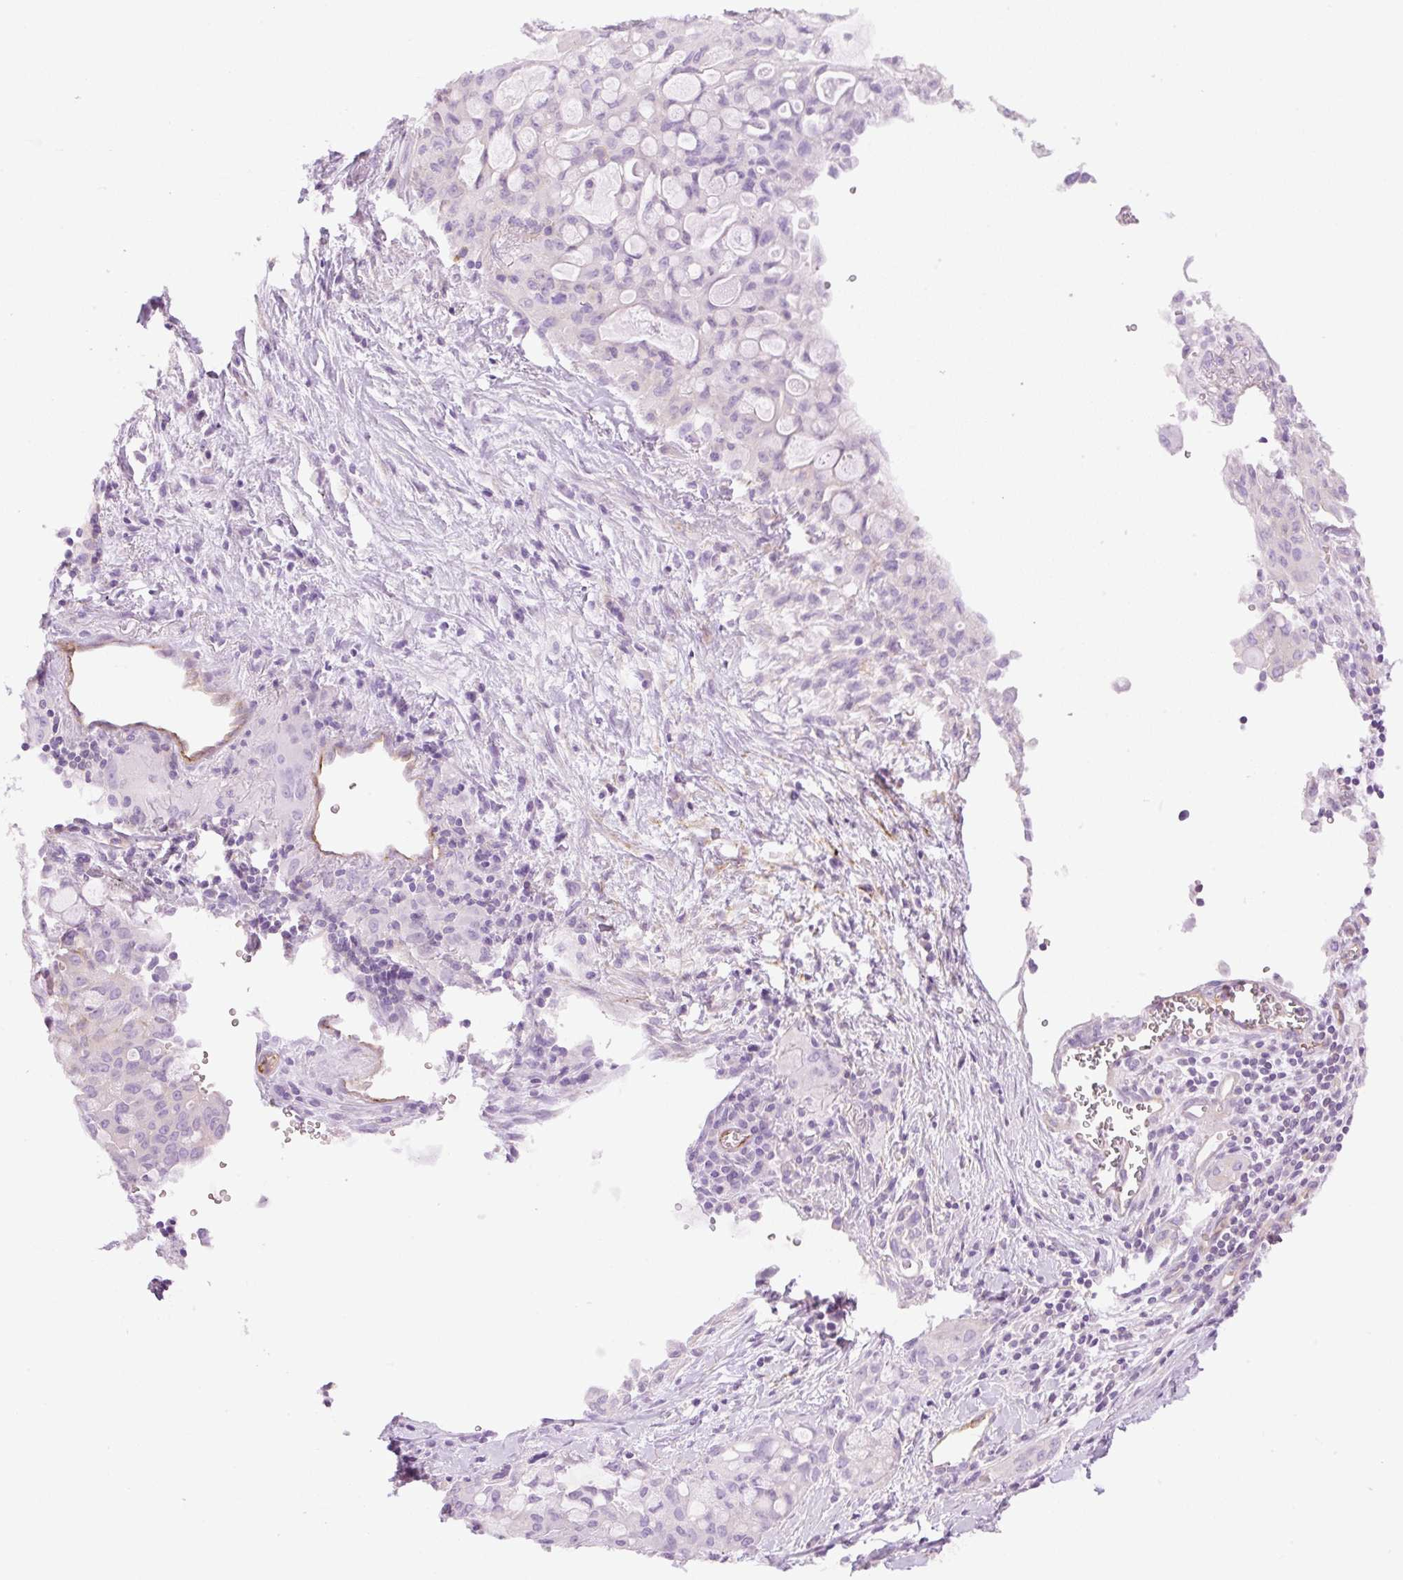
{"staining": {"intensity": "negative", "quantity": "none", "location": "none"}, "tissue": "lung cancer", "cell_type": "Tumor cells", "image_type": "cancer", "snomed": [{"axis": "morphology", "description": "Adenocarcinoma, NOS"}, {"axis": "topography", "description": "Lung"}], "caption": "DAB (3,3'-diaminobenzidine) immunohistochemical staining of lung adenocarcinoma demonstrates no significant staining in tumor cells.", "gene": "EHD3", "patient": {"sex": "female", "age": 44}}